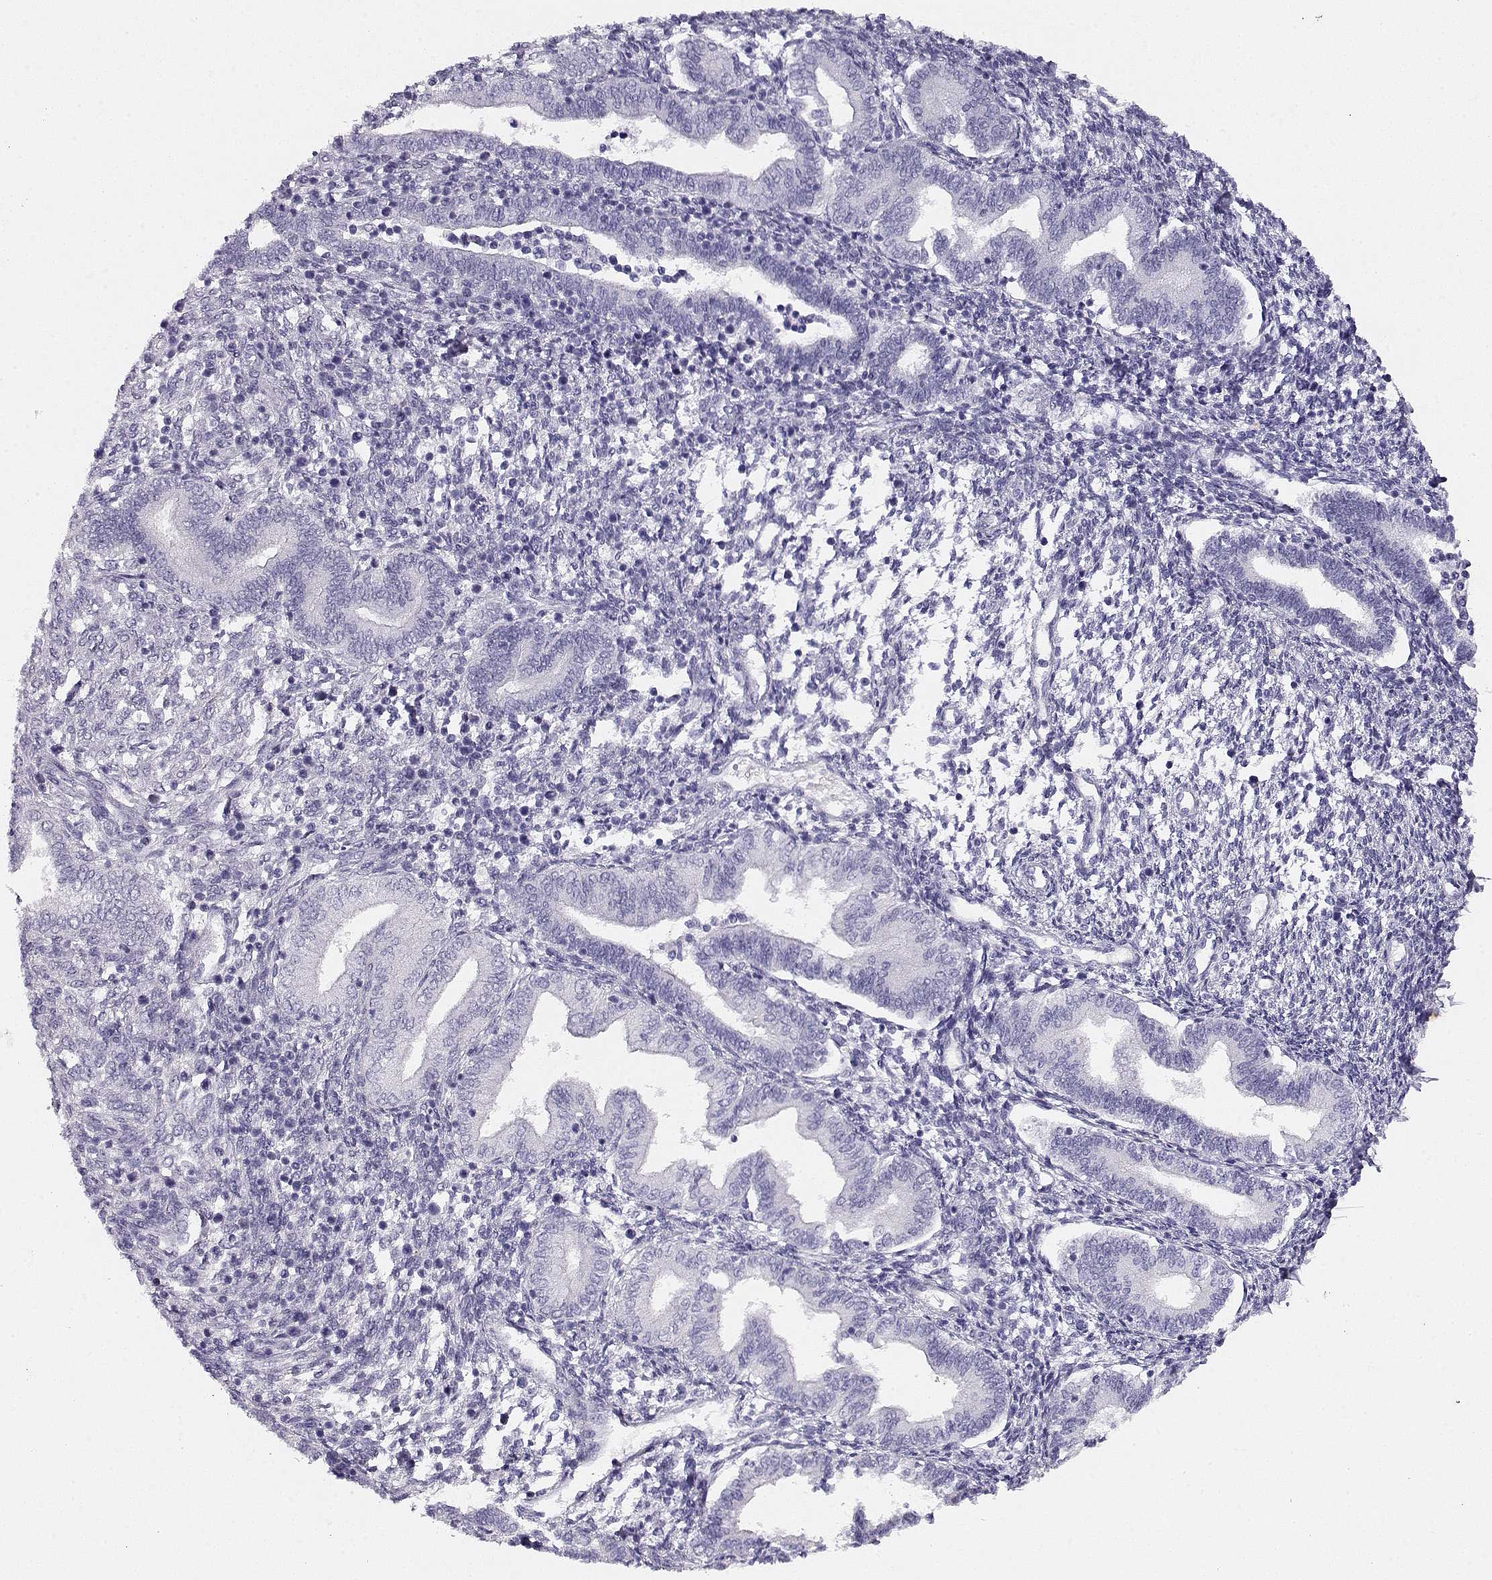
{"staining": {"intensity": "negative", "quantity": "none", "location": "none"}, "tissue": "endometrium", "cell_type": "Cells in endometrial stroma", "image_type": "normal", "snomed": [{"axis": "morphology", "description": "Normal tissue, NOS"}, {"axis": "topography", "description": "Endometrium"}], "caption": "Endometrium was stained to show a protein in brown. There is no significant staining in cells in endometrial stroma. (DAB (3,3'-diaminobenzidine) immunohistochemistry, high magnification).", "gene": "ACTN2", "patient": {"sex": "female", "age": 42}}